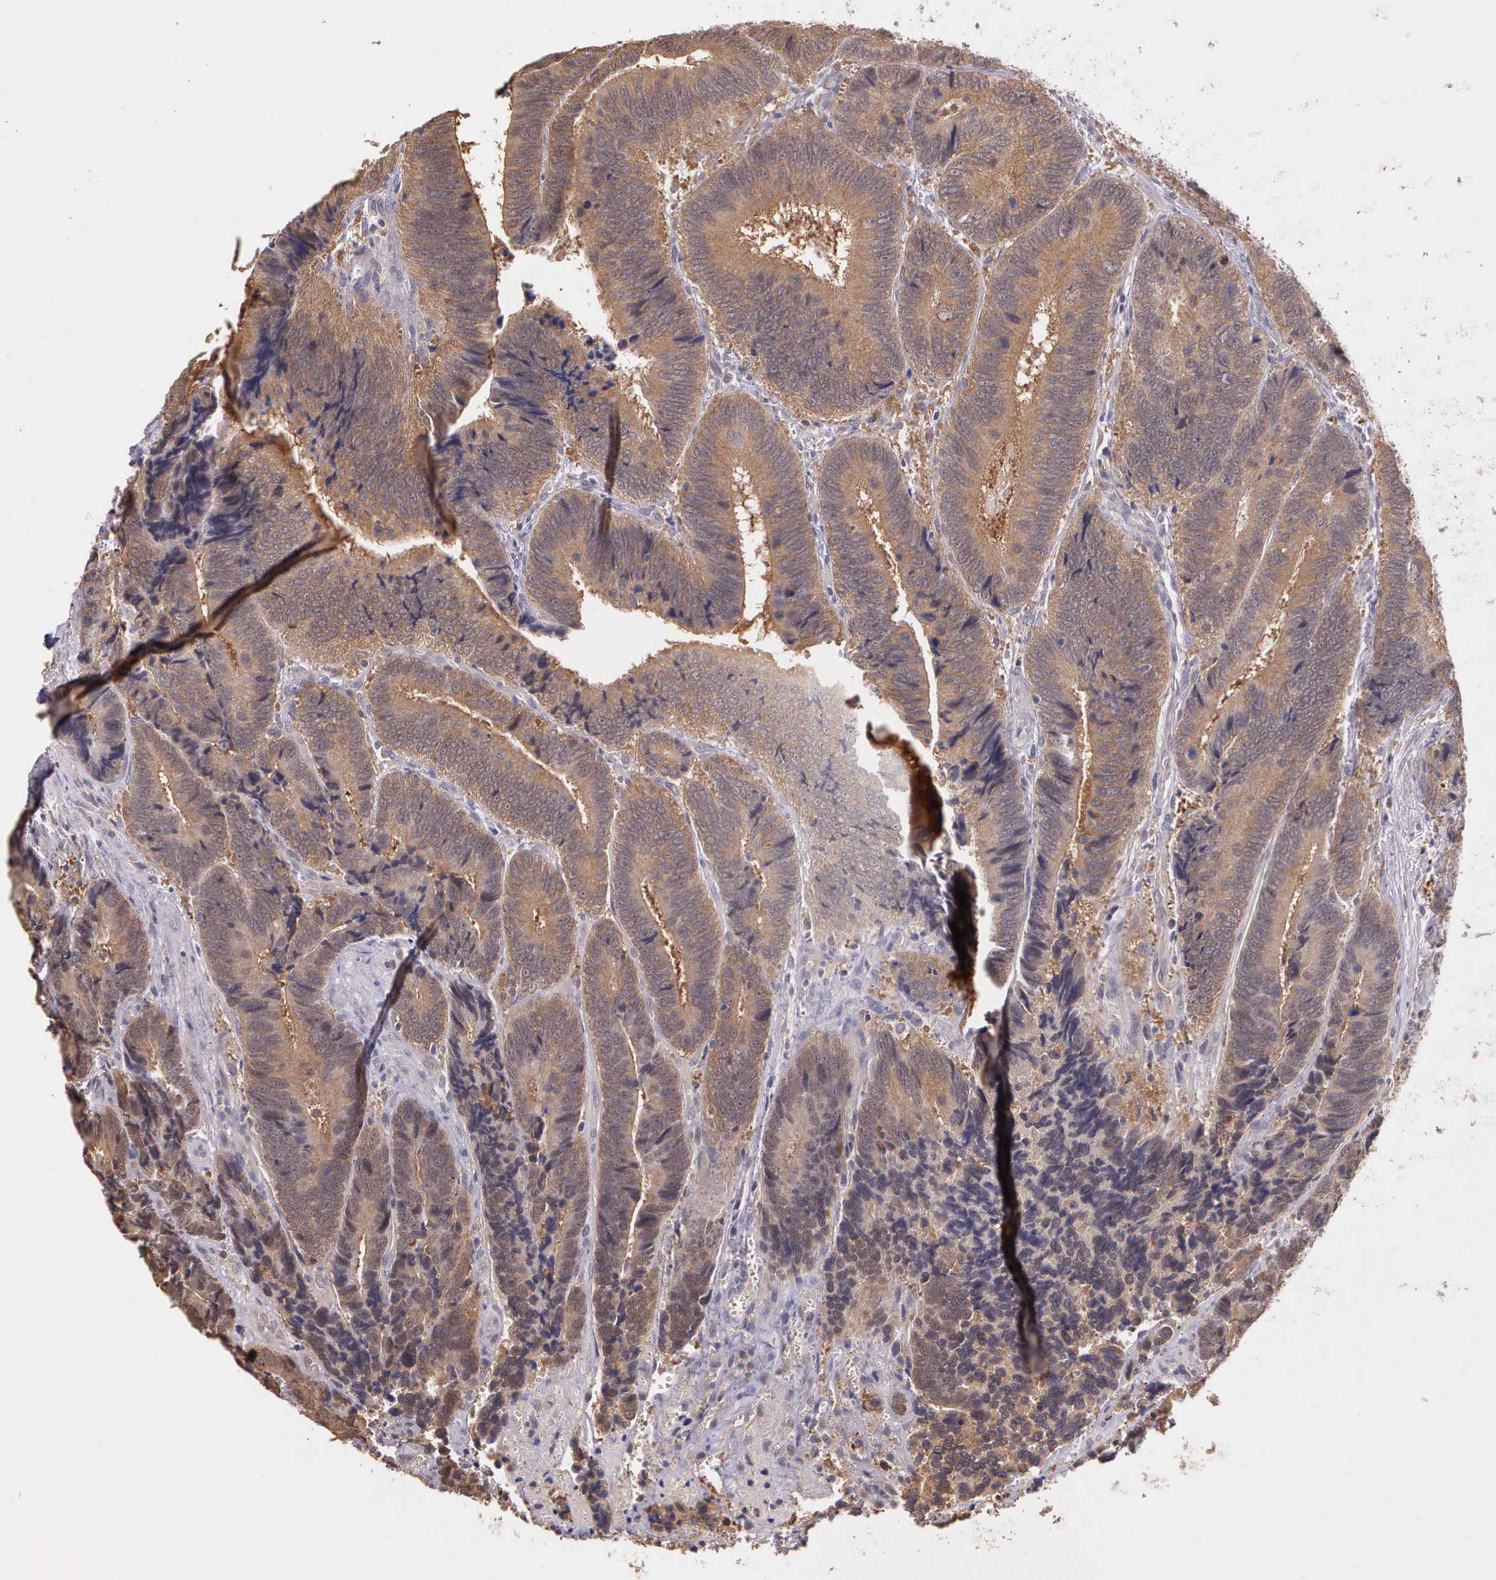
{"staining": {"intensity": "moderate", "quantity": ">75%", "location": "cytoplasmic/membranous"}, "tissue": "colorectal cancer", "cell_type": "Tumor cells", "image_type": "cancer", "snomed": [{"axis": "morphology", "description": "Adenocarcinoma, NOS"}, {"axis": "topography", "description": "Colon"}], "caption": "Immunohistochemistry (IHC) (DAB) staining of human colorectal cancer (adenocarcinoma) reveals moderate cytoplasmic/membranous protein staining in about >75% of tumor cells.", "gene": "IGBP1", "patient": {"sex": "male", "age": 72}}